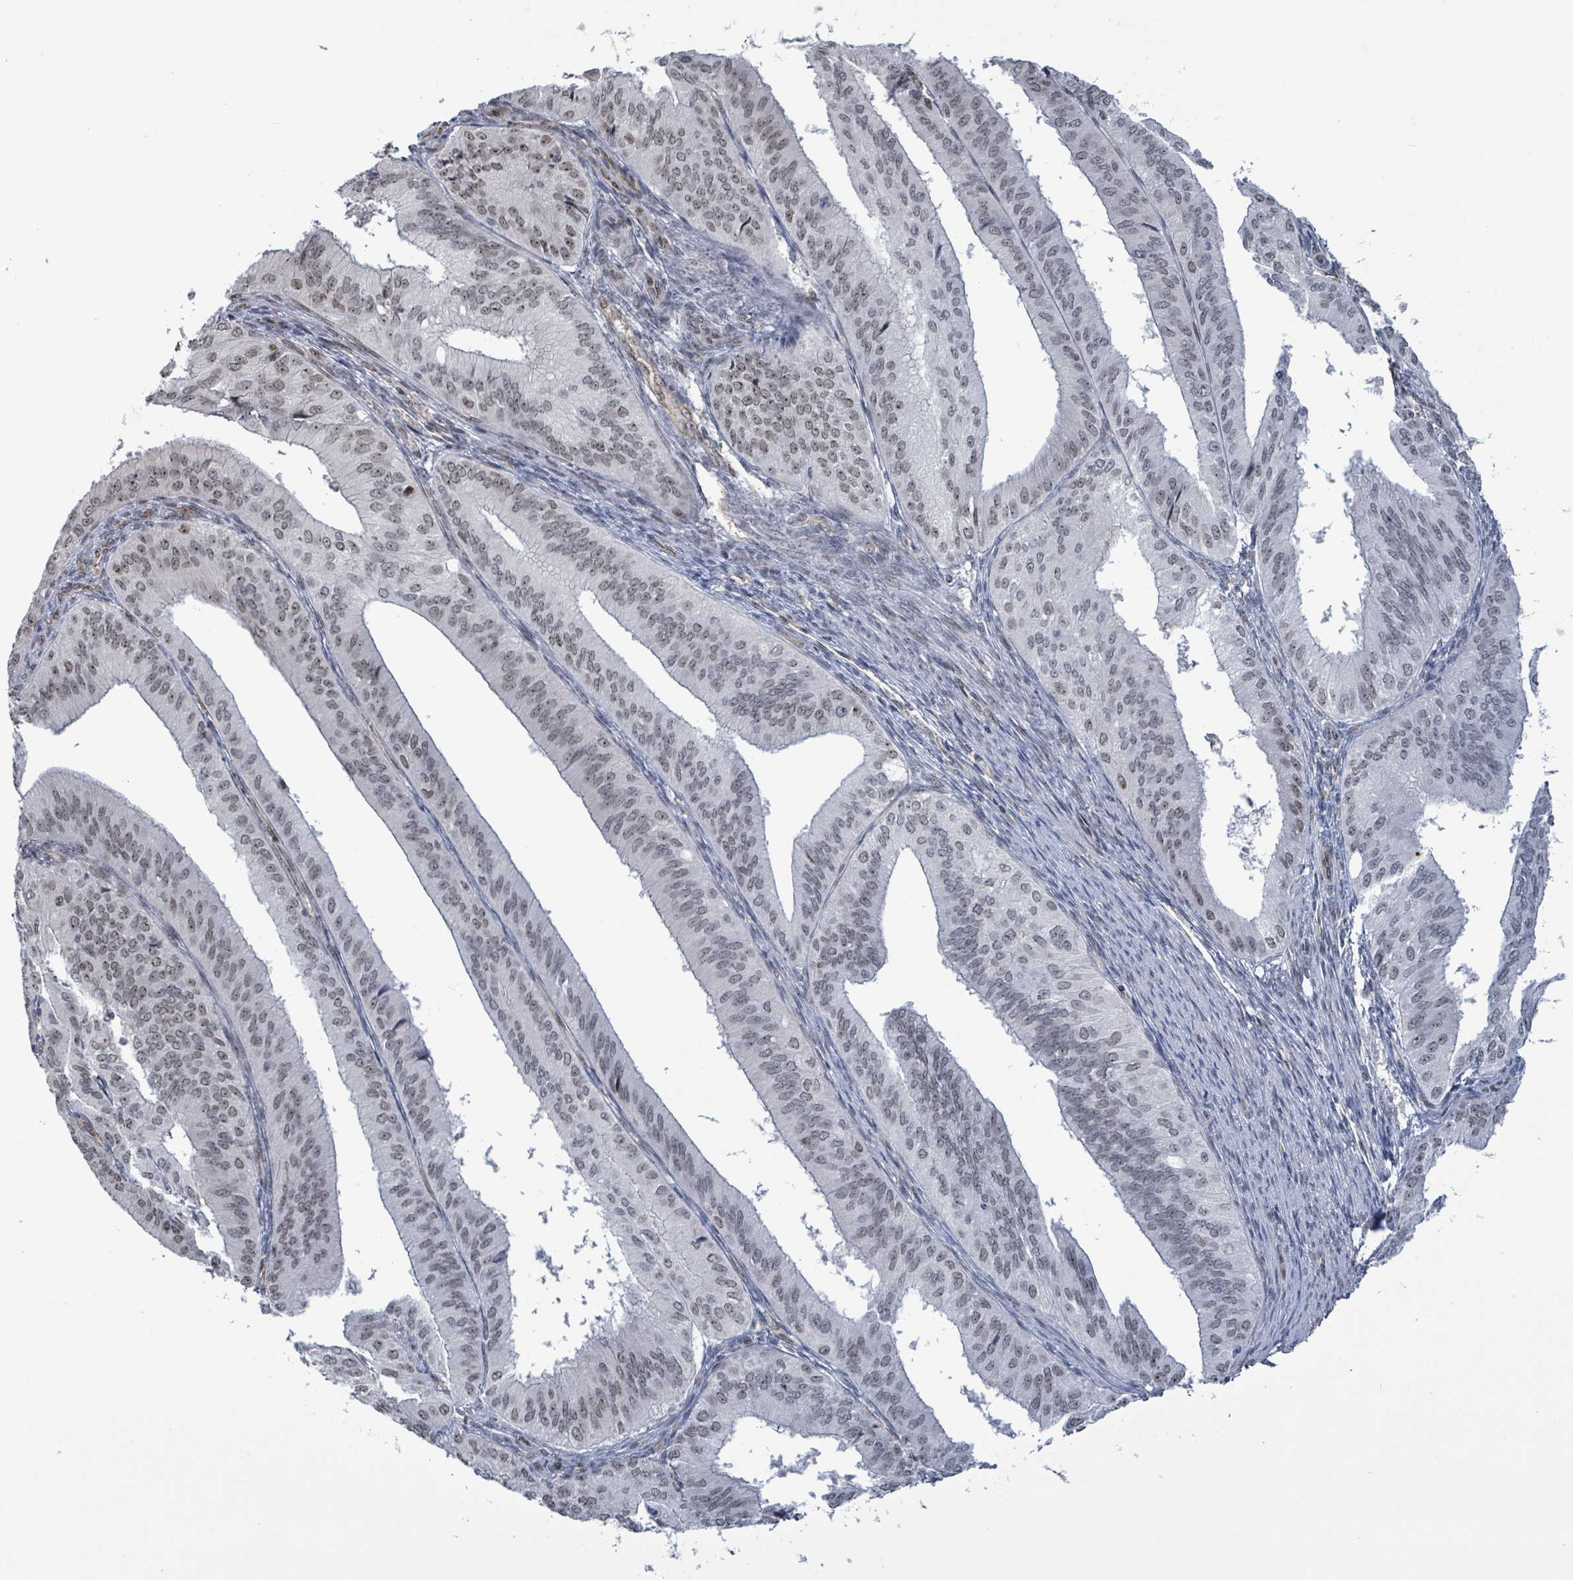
{"staining": {"intensity": "weak", "quantity": ">75%", "location": "nuclear"}, "tissue": "endometrial cancer", "cell_type": "Tumor cells", "image_type": "cancer", "snomed": [{"axis": "morphology", "description": "Adenocarcinoma, NOS"}, {"axis": "topography", "description": "Endometrium"}], "caption": "Immunohistochemical staining of human adenocarcinoma (endometrial) displays low levels of weak nuclear protein staining in about >75% of tumor cells.", "gene": "RRN3", "patient": {"sex": "female", "age": 50}}